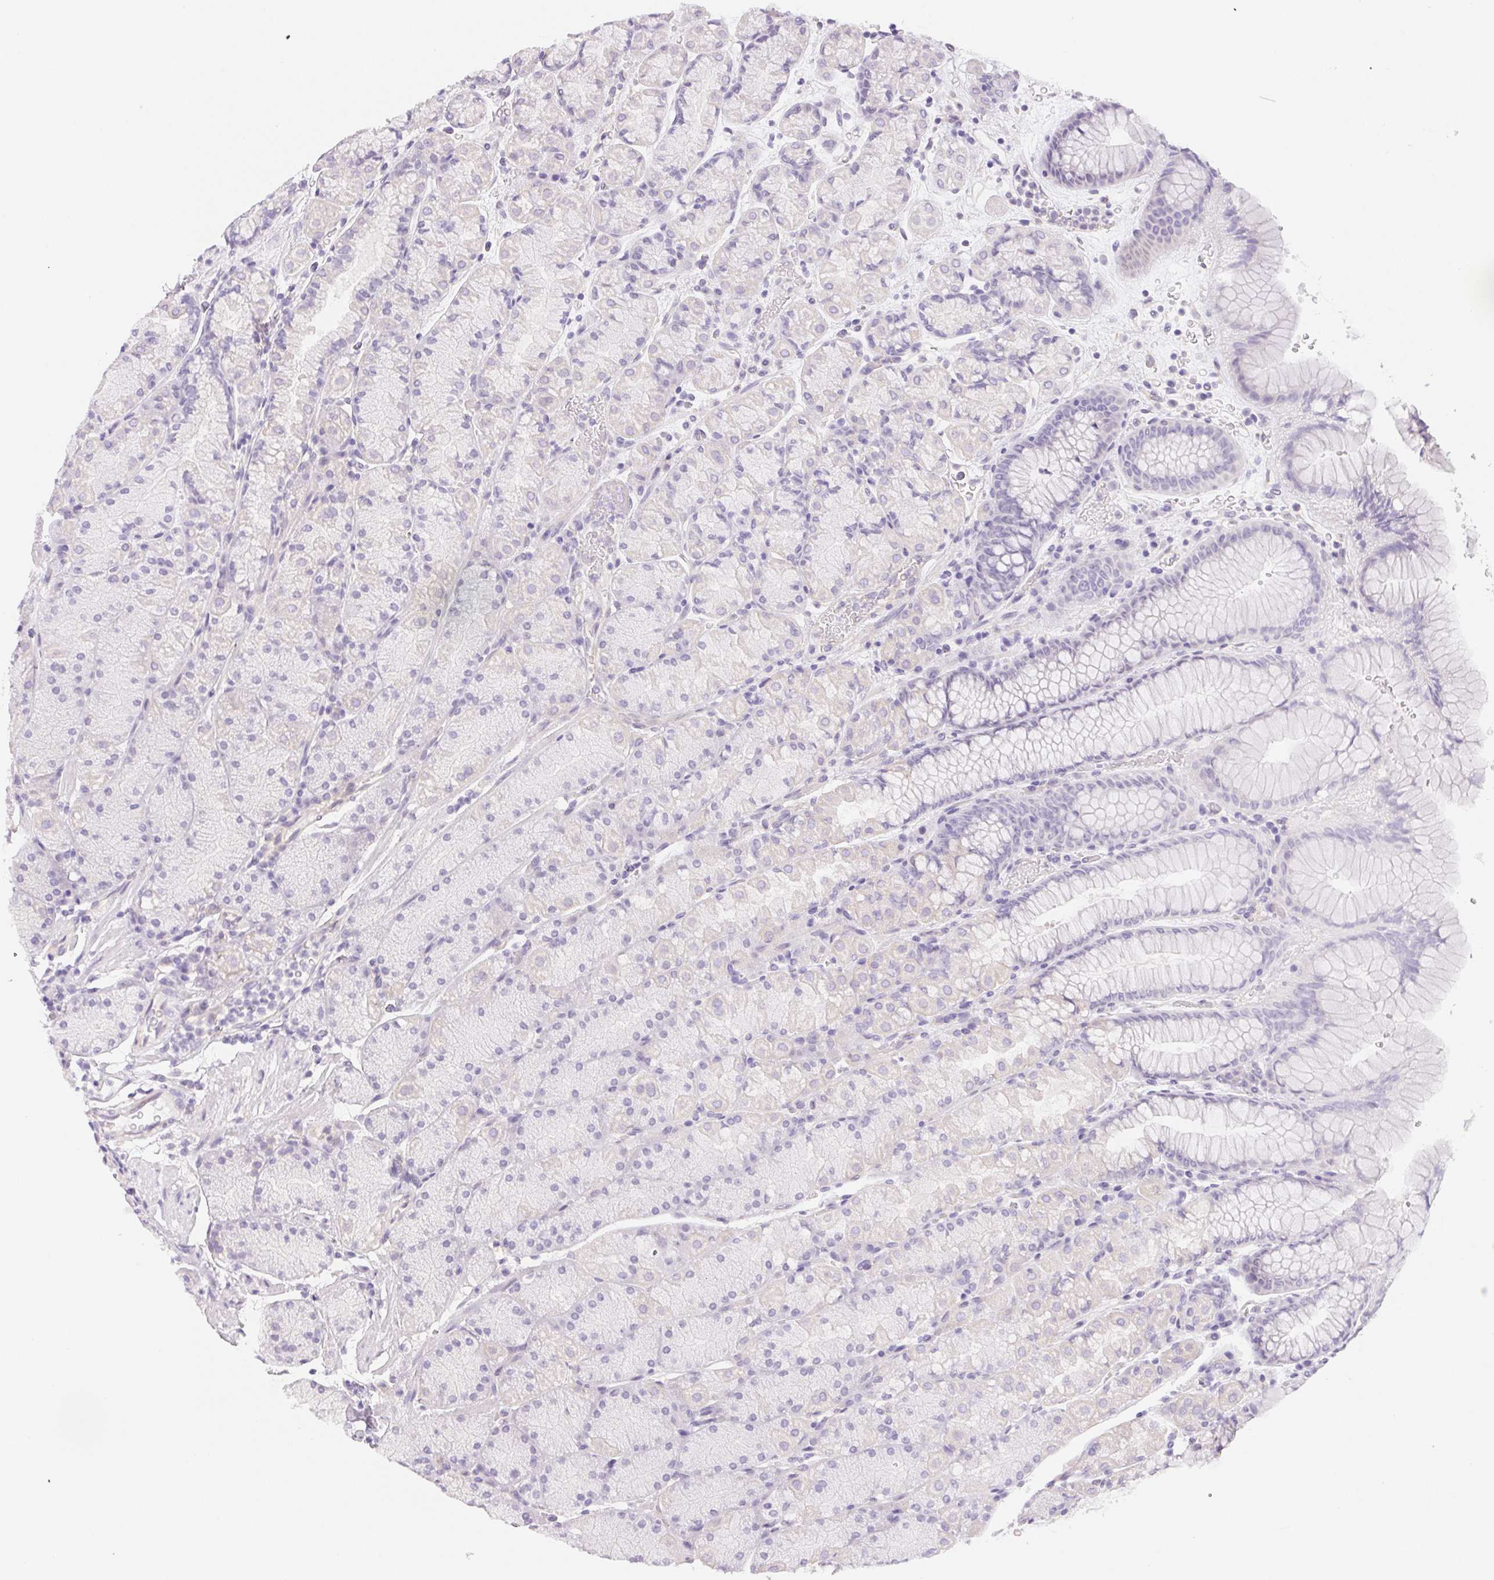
{"staining": {"intensity": "negative", "quantity": "none", "location": "none"}, "tissue": "stomach", "cell_type": "Glandular cells", "image_type": "normal", "snomed": [{"axis": "morphology", "description": "Normal tissue, NOS"}, {"axis": "topography", "description": "Stomach, upper"}, {"axis": "topography", "description": "Stomach"}], "caption": "A high-resolution micrograph shows IHC staining of benign stomach, which demonstrates no significant staining in glandular cells.", "gene": "CTNND2", "patient": {"sex": "male", "age": 76}}